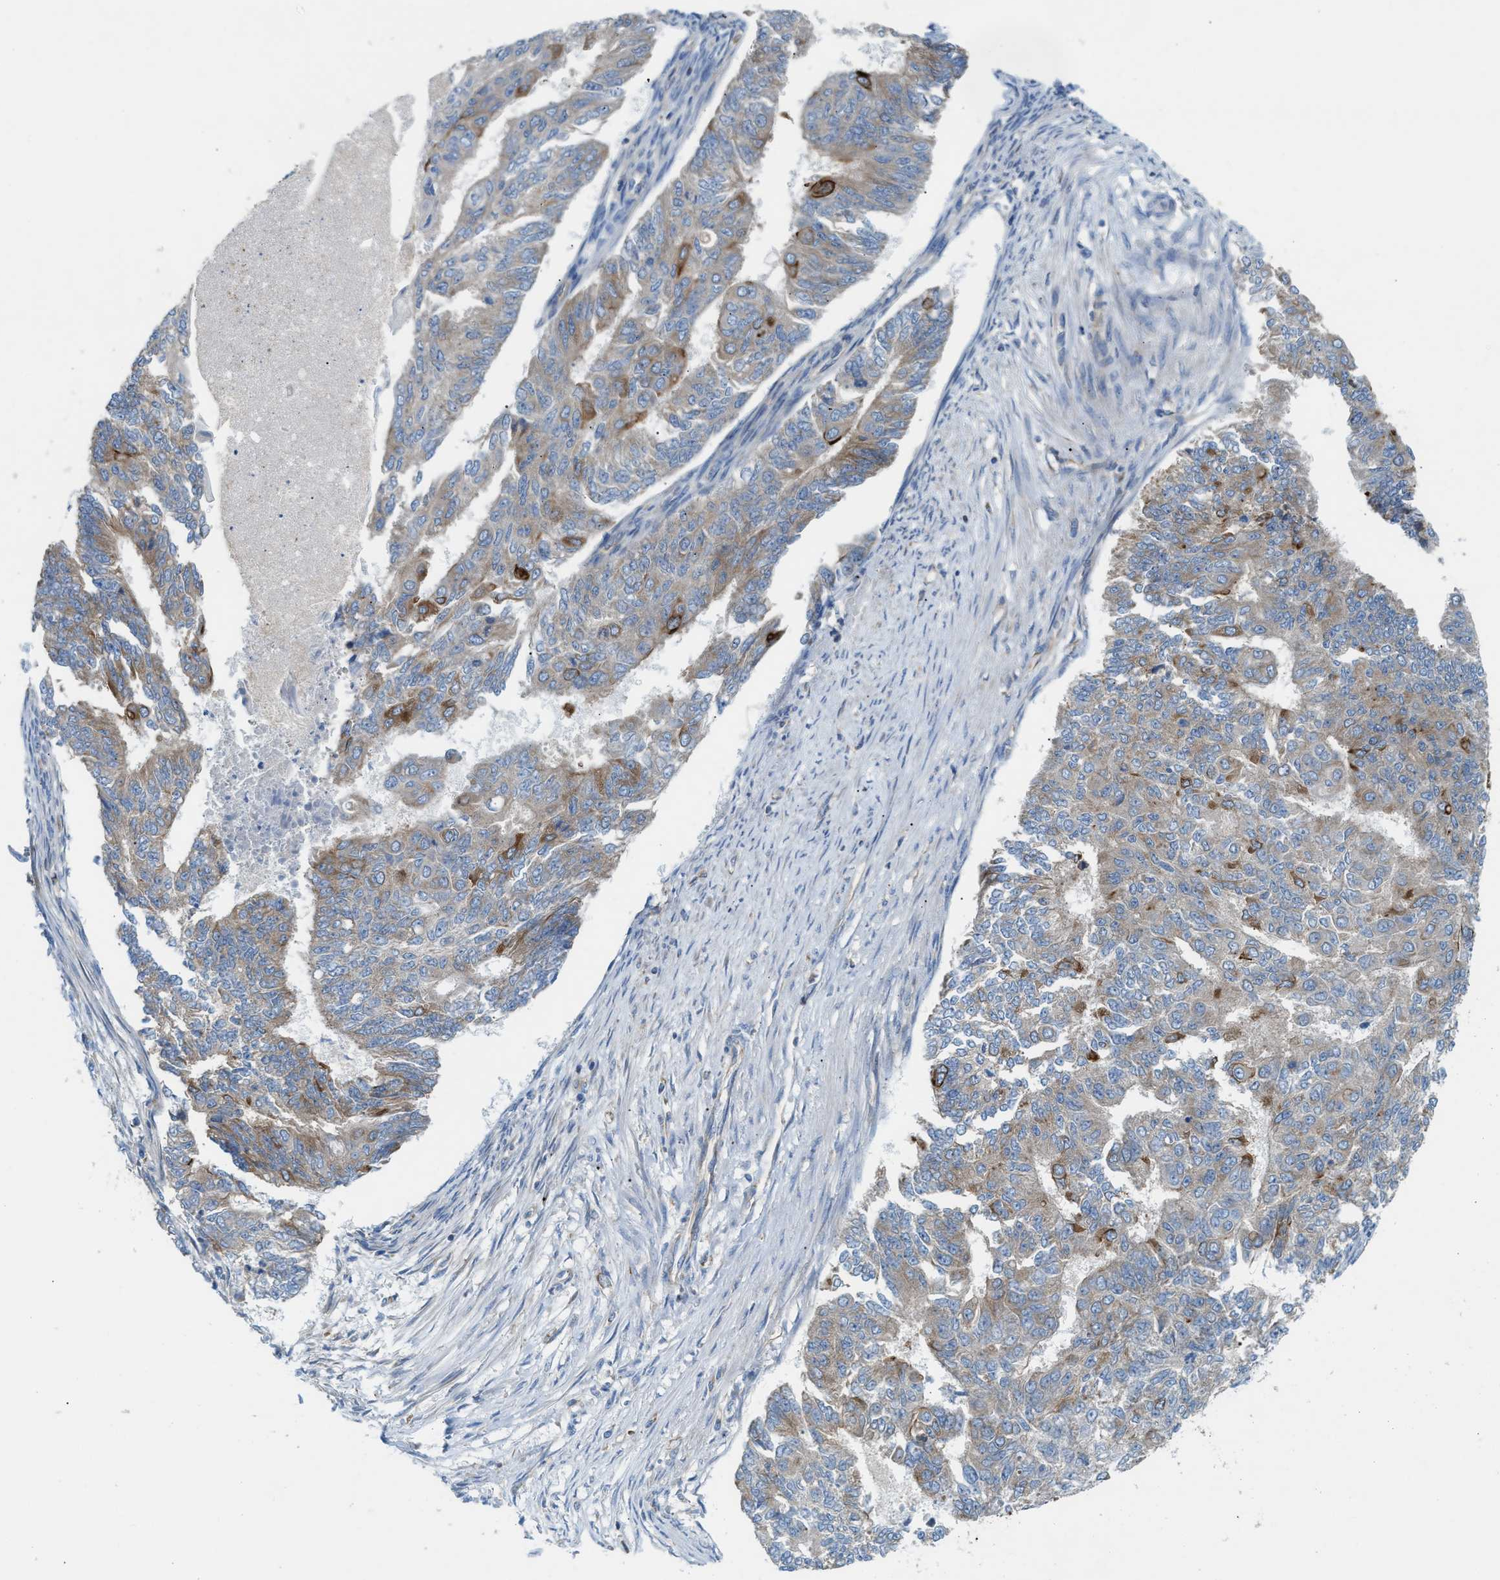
{"staining": {"intensity": "moderate", "quantity": "<25%", "location": "cytoplasmic/membranous"}, "tissue": "endometrial cancer", "cell_type": "Tumor cells", "image_type": "cancer", "snomed": [{"axis": "morphology", "description": "Adenocarcinoma, NOS"}, {"axis": "topography", "description": "Endometrium"}], "caption": "Immunohistochemistry (DAB) staining of human endometrial adenocarcinoma displays moderate cytoplasmic/membranous protein staining in approximately <25% of tumor cells. Ihc stains the protein in brown and the nuclei are stained blue.", "gene": "TBC1D15", "patient": {"sex": "female", "age": 32}}